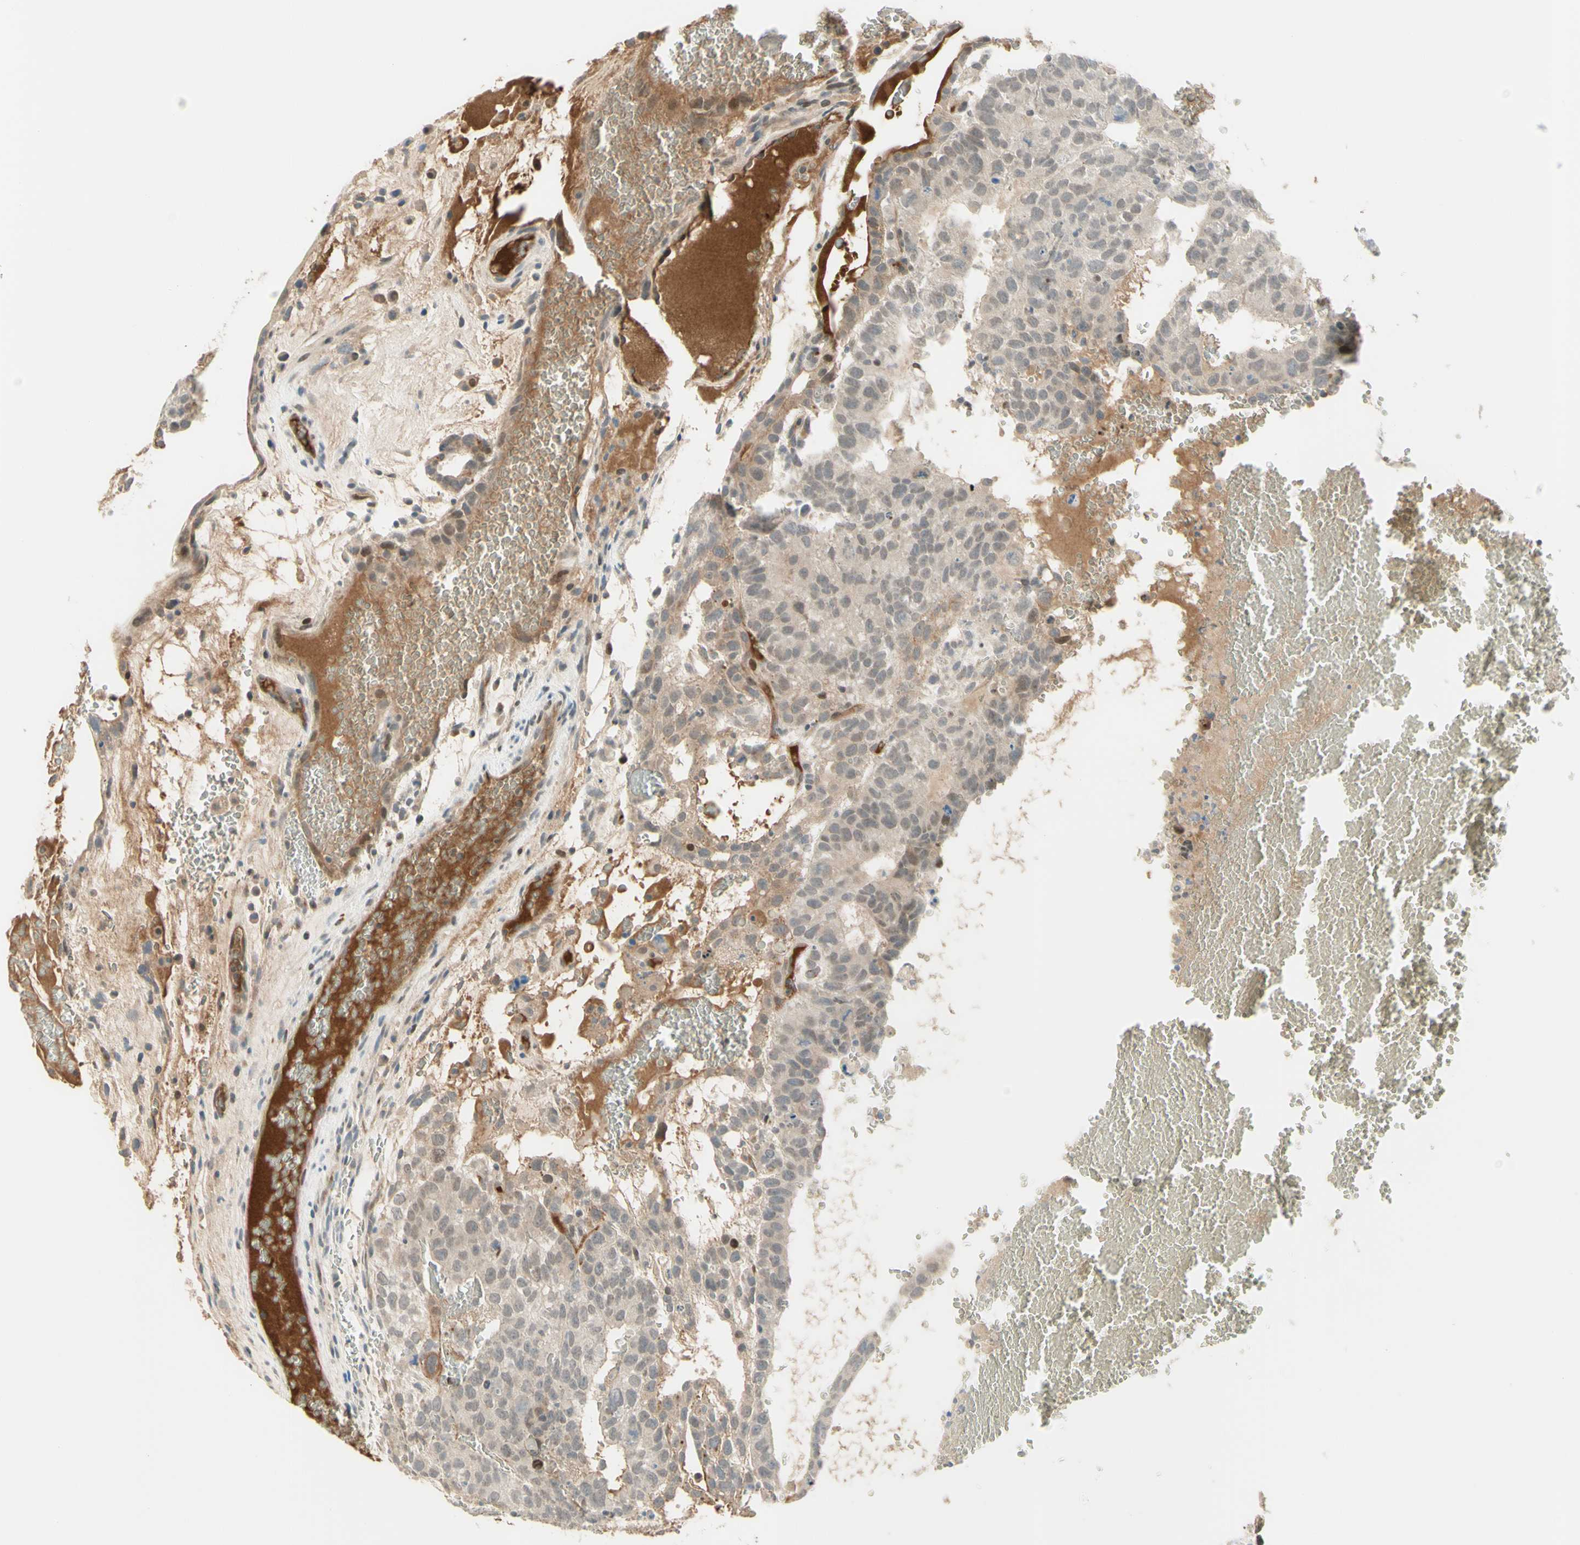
{"staining": {"intensity": "negative", "quantity": "none", "location": "none"}, "tissue": "testis cancer", "cell_type": "Tumor cells", "image_type": "cancer", "snomed": [{"axis": "morphology", "description": "Seminoma, NOS"}, {"axis": "morphology", "description": "Carcinoma, Embryonal, NOS"}, {"axis": "topography", "description": "Testis"}], "caption": "Immunohistochemistry (IHC) photomicrograph of neoplastic tissue: human testis cancer stained with DAB (3,3'-diaminobenzidine) demonstrates no significant protein expression in tumor cells.", "gene": "ANGPT2", "patient": {"sex": "male", "age": 52}}